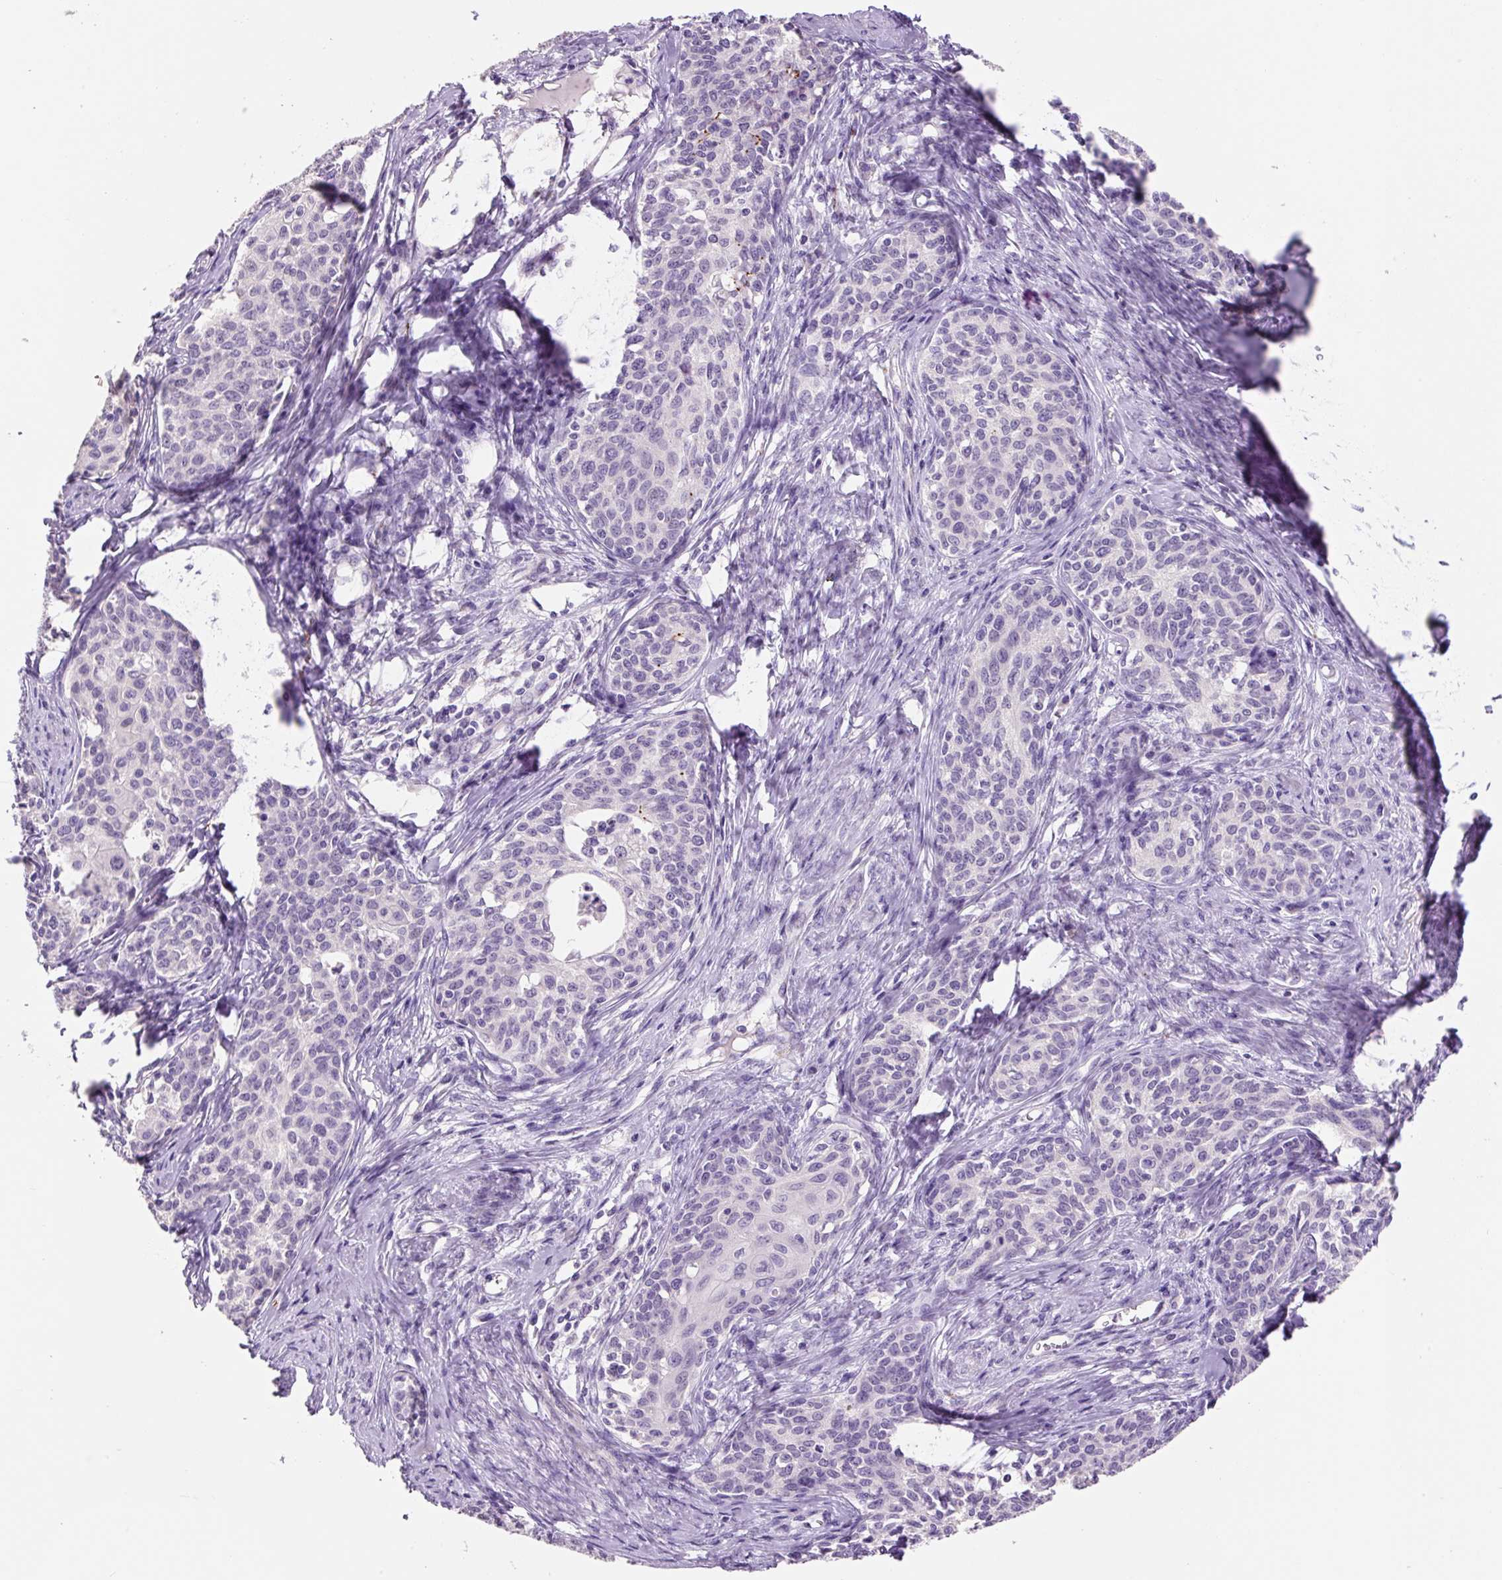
{"staining": {"intensity": "negative", "quantity": "none", "location": "none"}, "tissue": "cervical cancer", "cell_type": "Tumor cells", "image_type": "cancer", "snomed": [{"axis": "morphology", "description": "Squamous cell carcinoma, NOS"}, {"axis": "morphology", "description": "Adenocarcinoma, NOS"}, {"axis": "topography", "description": "Cervix"}], "caption": "DAB (3,3'-diaminobenzidine) immunohistochemical staining of human adenocarcinoma (cervical) exhibits no significant positivity in tumor cells. (Brightfield microscopy of DAB IHC at high magnification).", "gene": "SYP", "patient": {"sex": "female", "age": 52}}